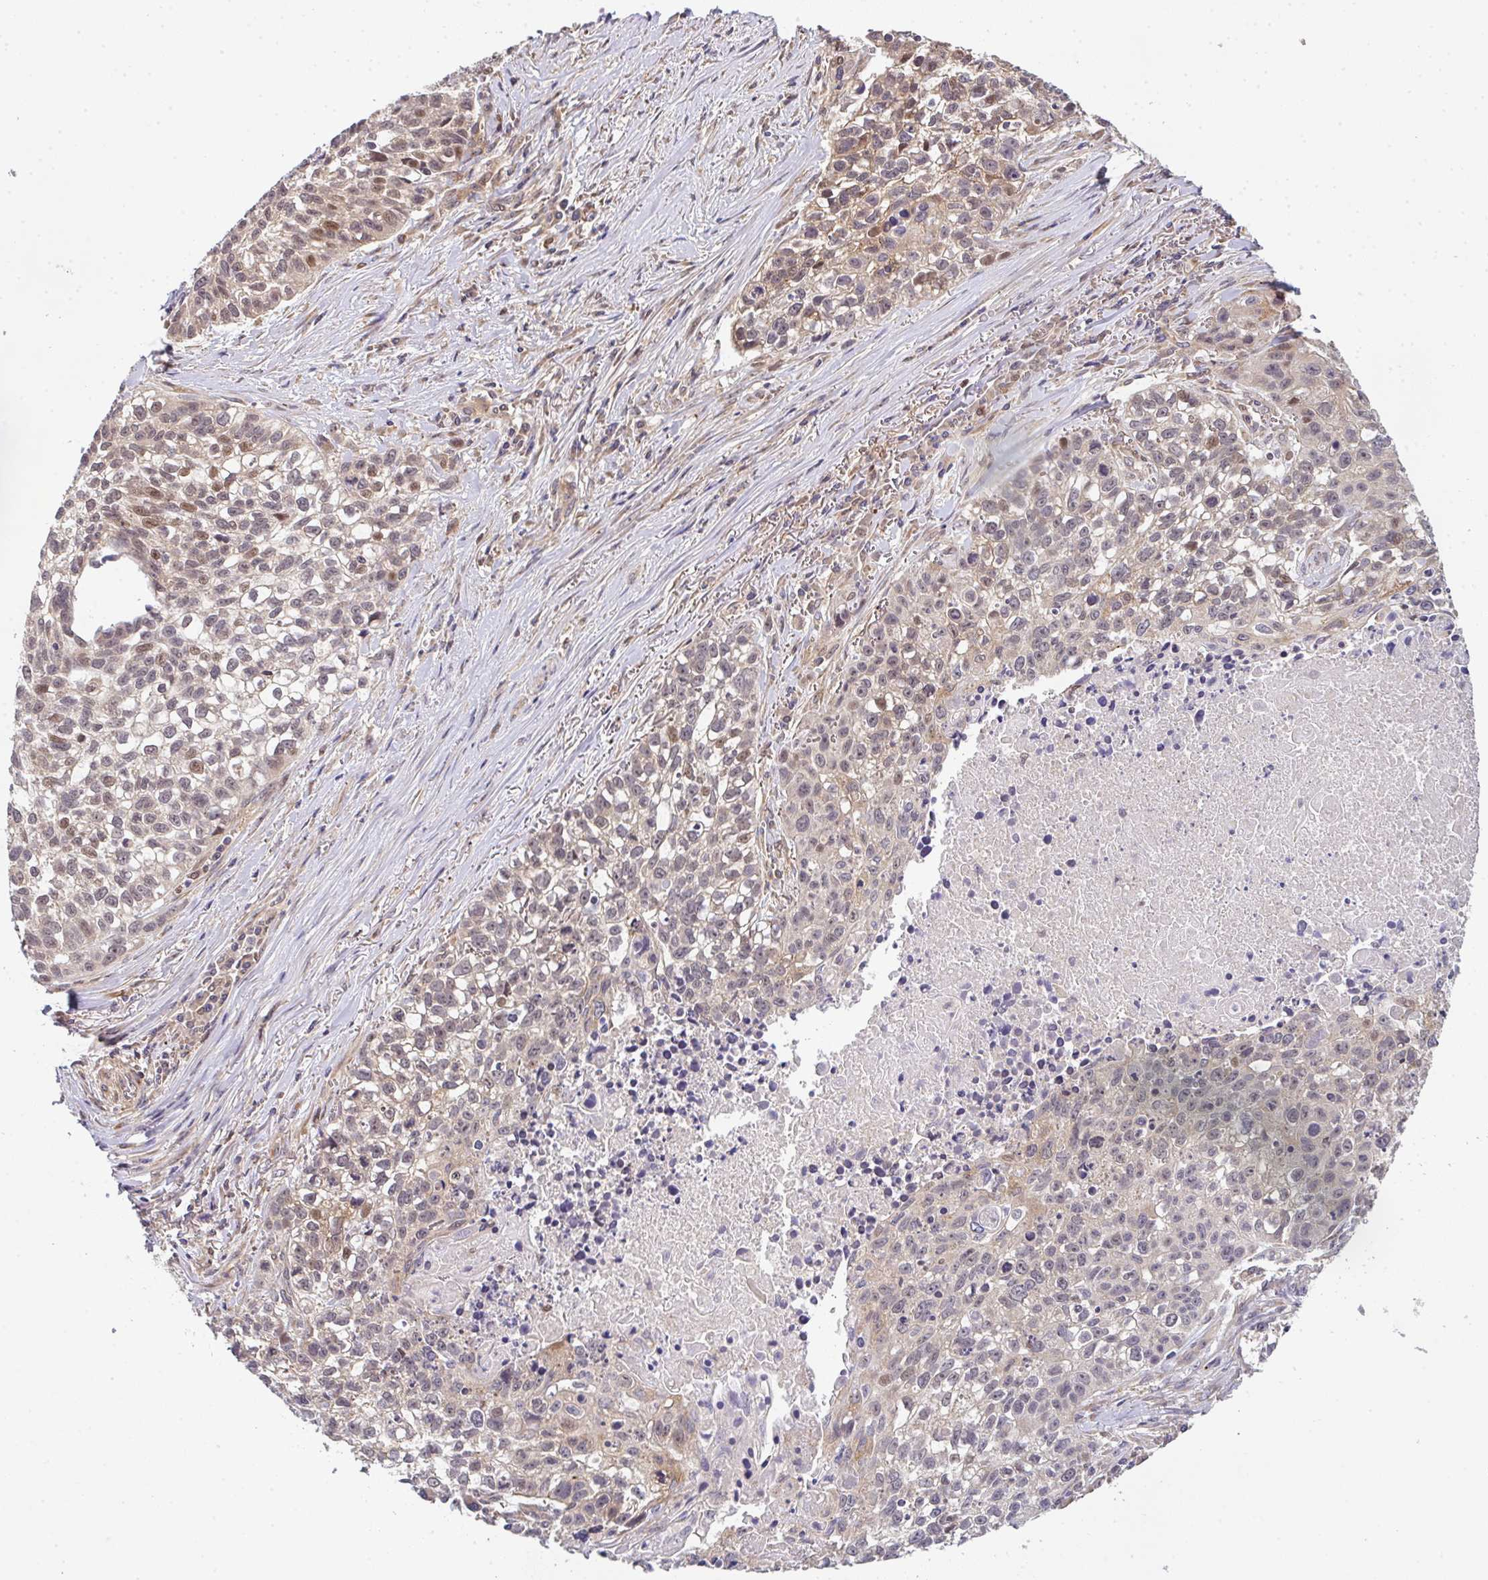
{"staining": {"intensity": "weak", "quantity": "25%-75%", "location": "cytoplasmic/membranous,nuclear"}, "tissue": "lung cancer", "cell_type": "Tumor cells", "image_type": "cancer", "snomed": [{"axis": "morphology", "description": "Squamous cell carcinoma, NOS"}, {"axis": "topography", "description": "Lung"}], "caption": "High-magnification brightfield microscopy of lung squamous cell carcinoma stained with DAB (3,3'-diaminobenzidine) (brown) and counterstained with hematoxylin (blue). tumor cells exhibit weak cytoplasmic/membranous and nuclear expression is identified in about25%-75% of cells.", "gene": "SIMC1", "patient": {"sex": "male", "age": 74}}